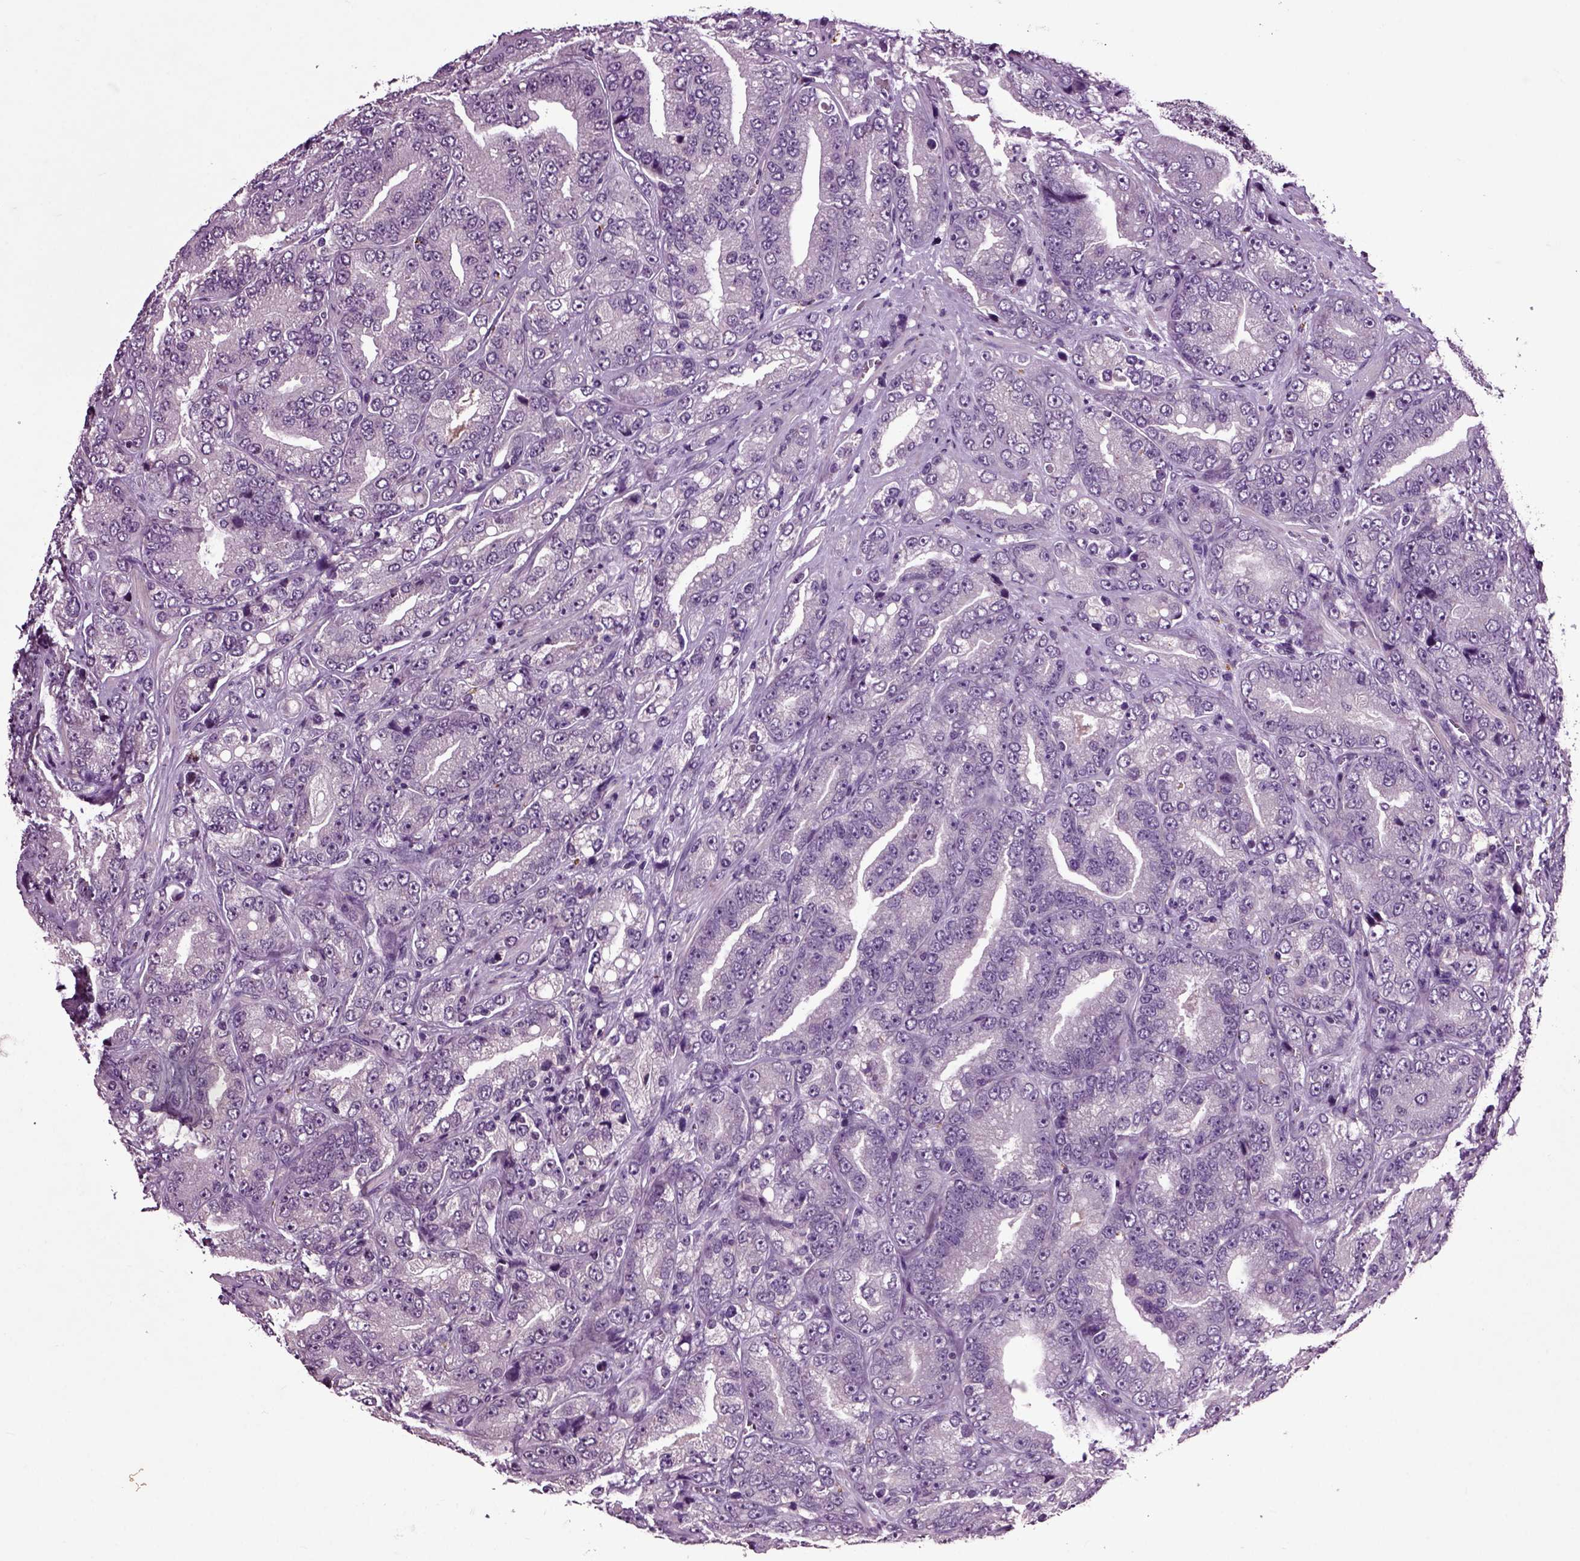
{"staining": {"intensity": "negative", "quantity": "none", "location": "none"}, "tissue": "prostate cancer", "cell_type": "Tumor cells", "image_type": "cancer", "snomed": [{"axis": "morphology", "description": "Adenocarcinoma, NOS"}, {"axis": "topography", "description": "Prostate"}], "caption": "Tumor cells are negative for brown protein staining in prostate cancer.", "gene": "CRHR1", "patient": {"sex": "male", "age": 63}}